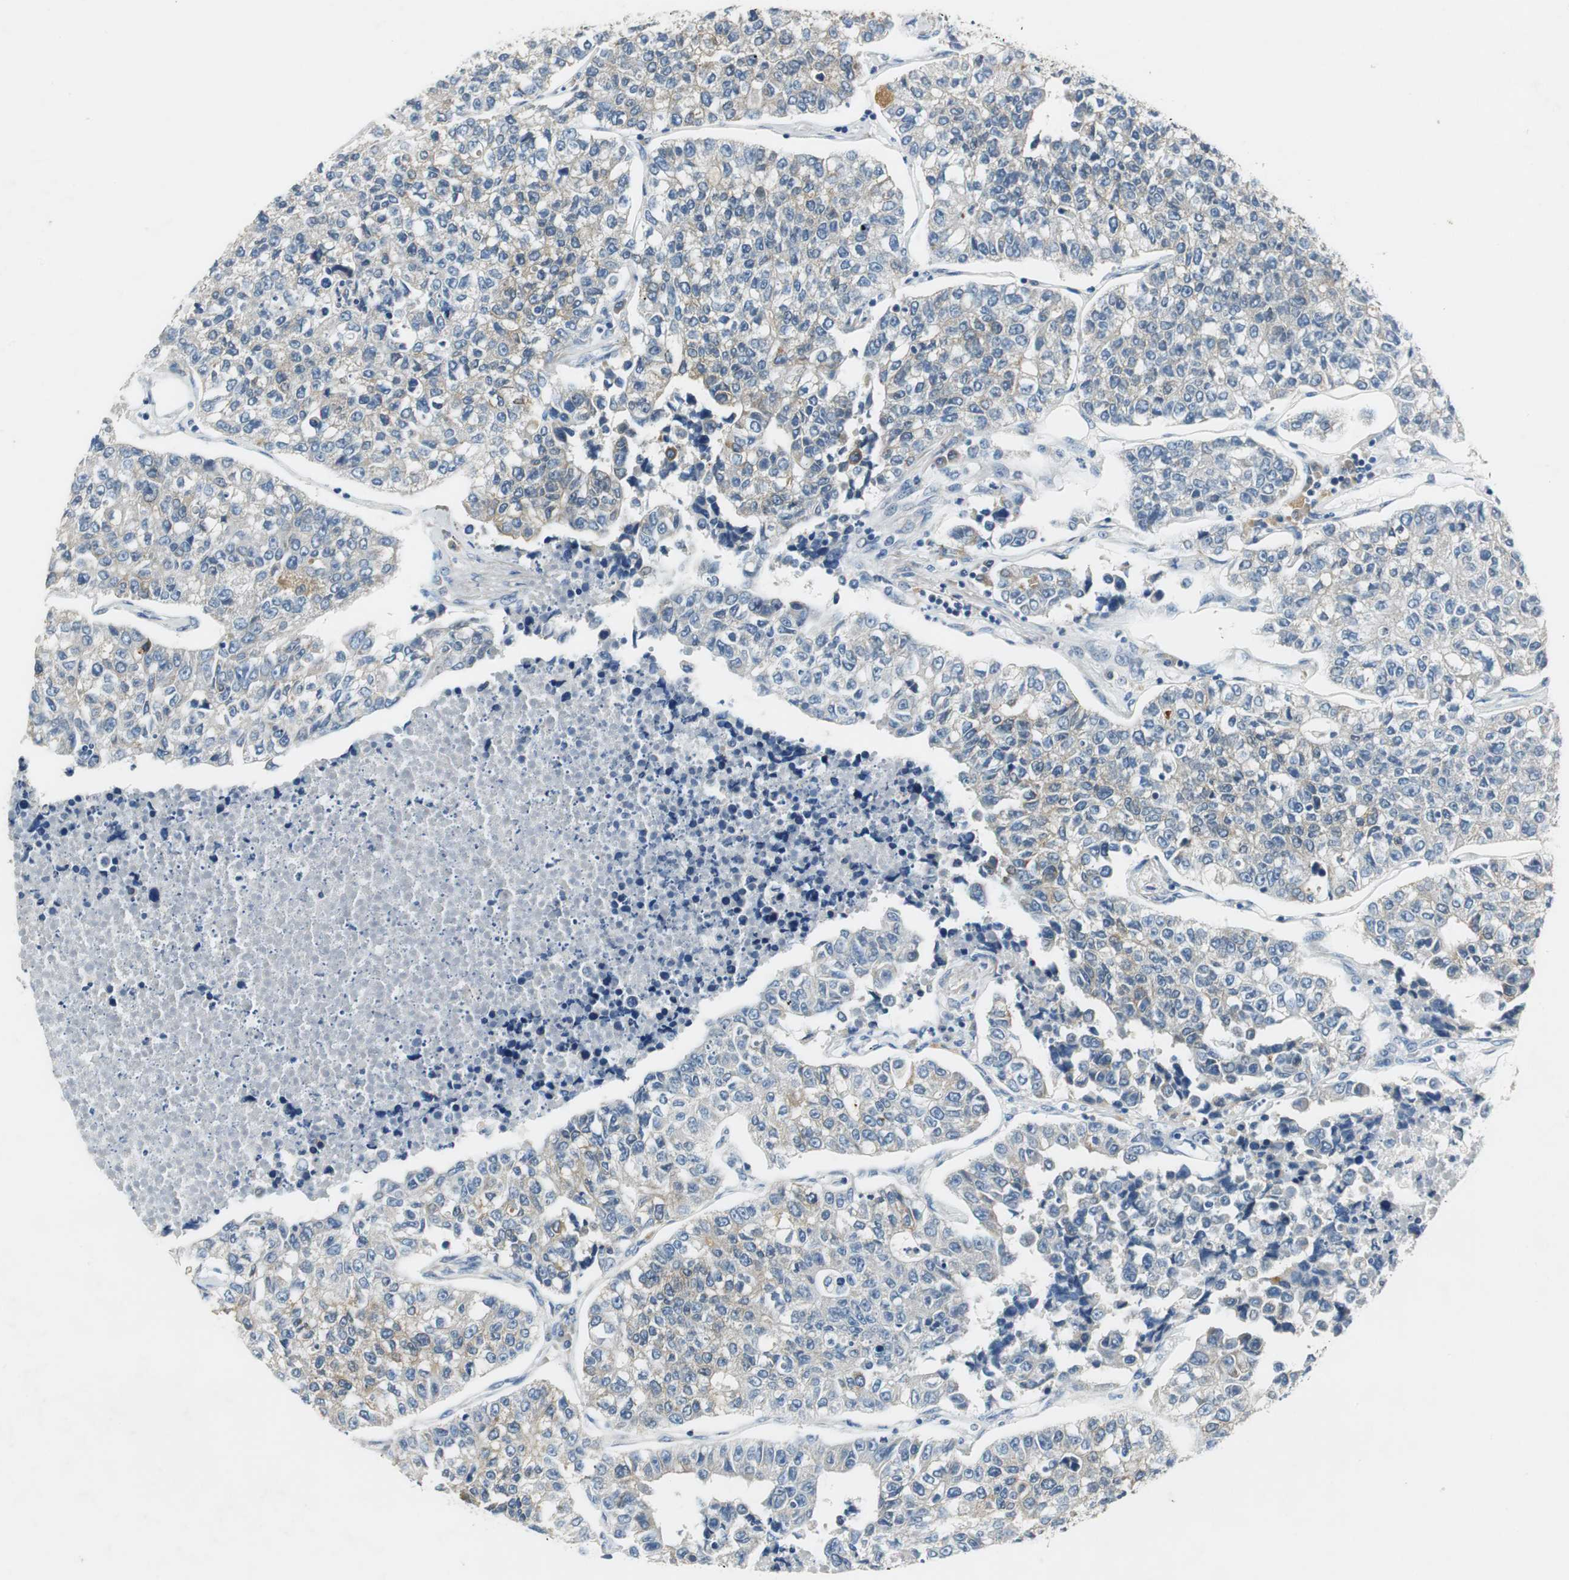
{"staining": {"intensity": "negative", "quantity": "none", "location": "none"}, "tissue": "lung cancer", "cell_type": "Tumor cells", "image_type": "cancer", "snomed": [{"axis": "morphology", "description": "Adenocarcinoma, NOS"}, {"axis": "topography", "description": "Lung"}], "caption": "The immunohistochemistry histopathology image has no significant positivity in tumor cells of adenocarcinoma (lung) tissue. (Immunohistochemistry (ihc), brightfield microscopy, high magnification).", "gene": "FADS2", "patient": {"sex": "male", "age": 49}}